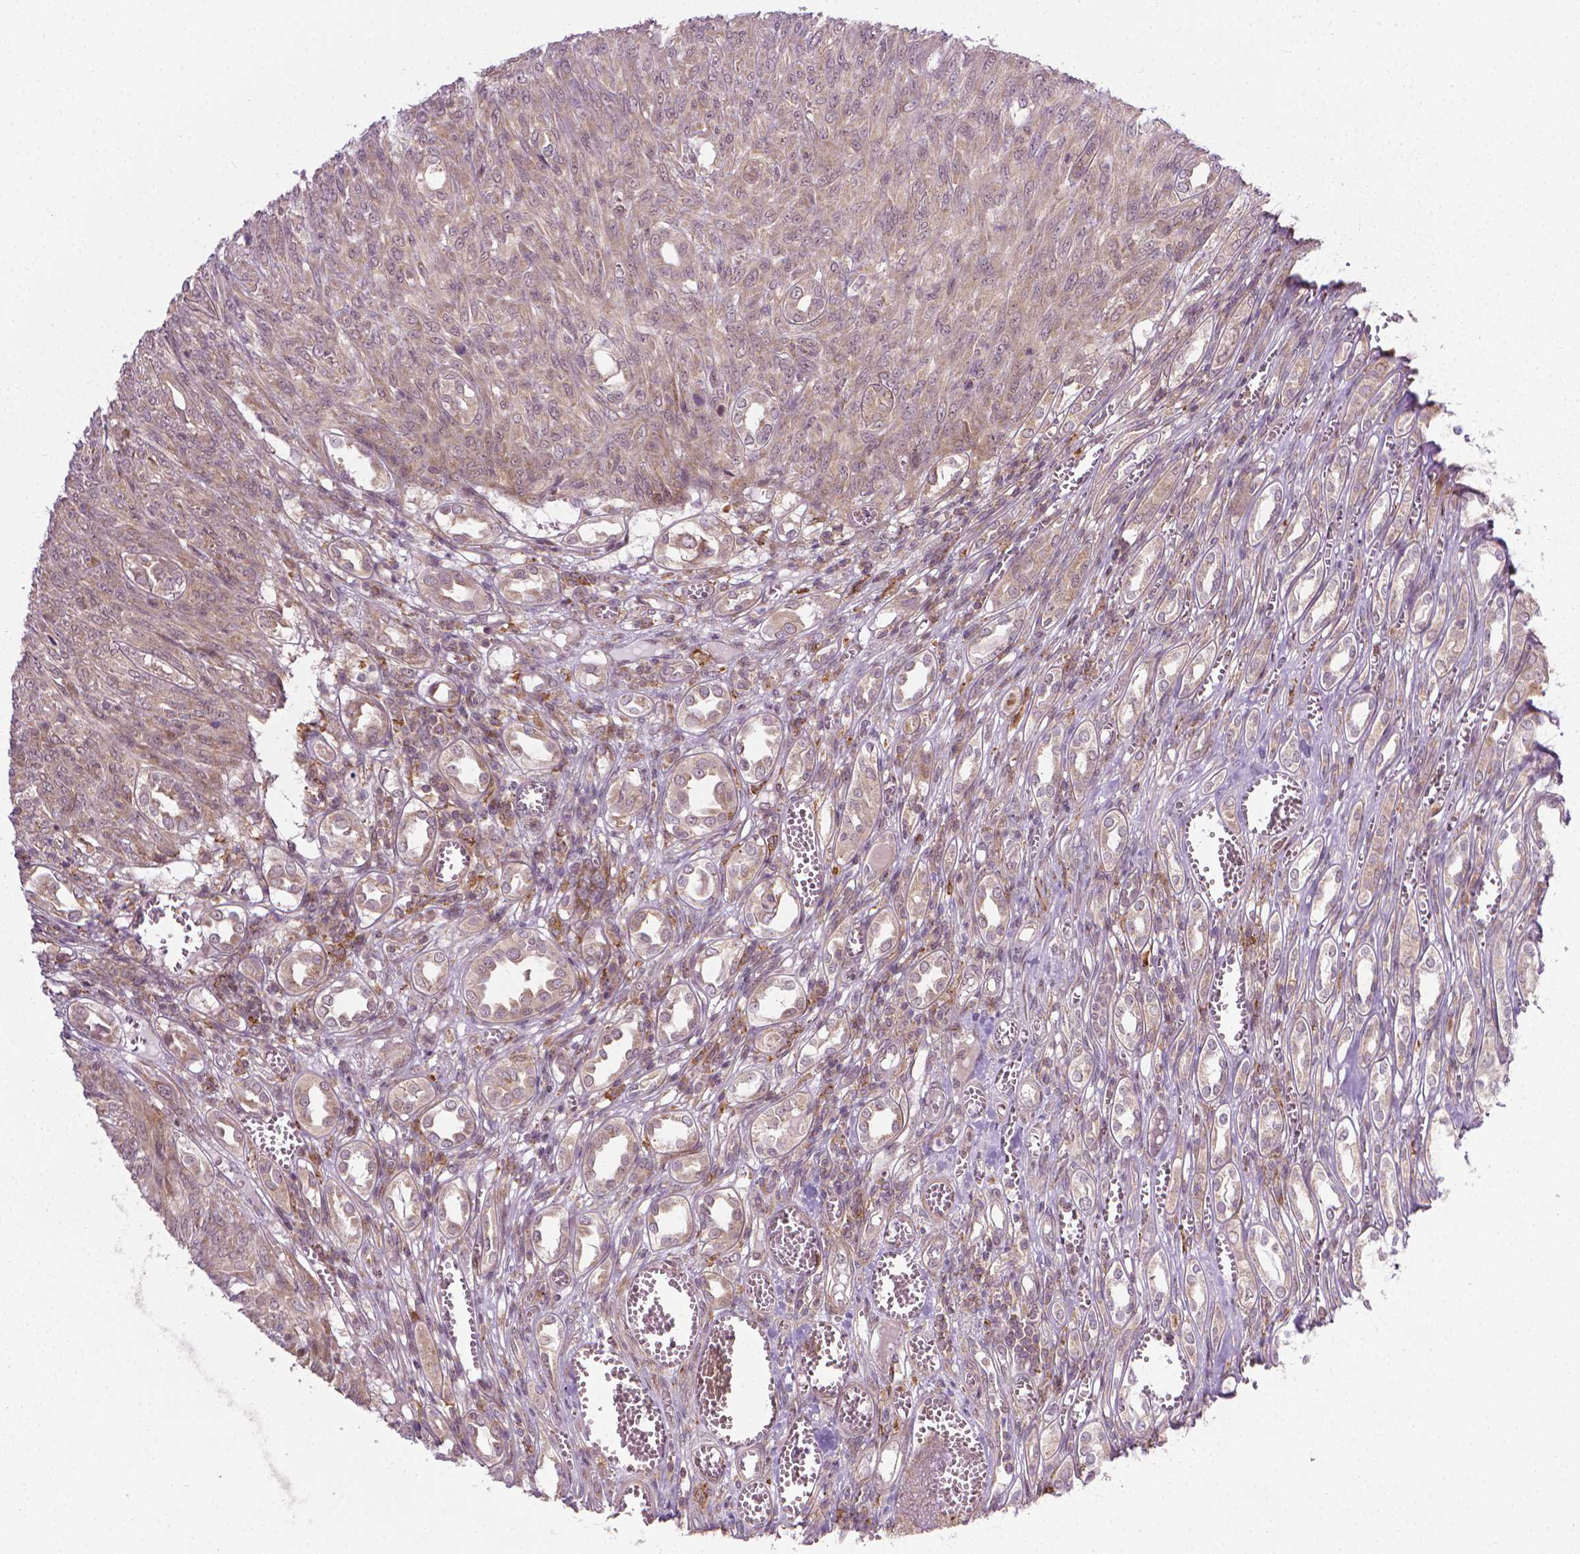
{"staining": {"intensity": "weak", "quantity": ">75%", "location": "cytoplasmic/membranous"}, "tissue": "renal cancer", "cell_type": "Tumor cells", "image_type": "cancer", "snomed": [{"axis": "morphology", "description": "Adenocarcinoma, NOS"}, {"axis": "topography", "description": "Kidney"}], "caption": "A photomicrograph of human adenocarcinoma (renal) stained for a protein demonstrates weak cytoplasmic/membranous brown staining in tumor cells.", "gene": "PRAG1", "patient": {"sex": "male", "age": 58}}